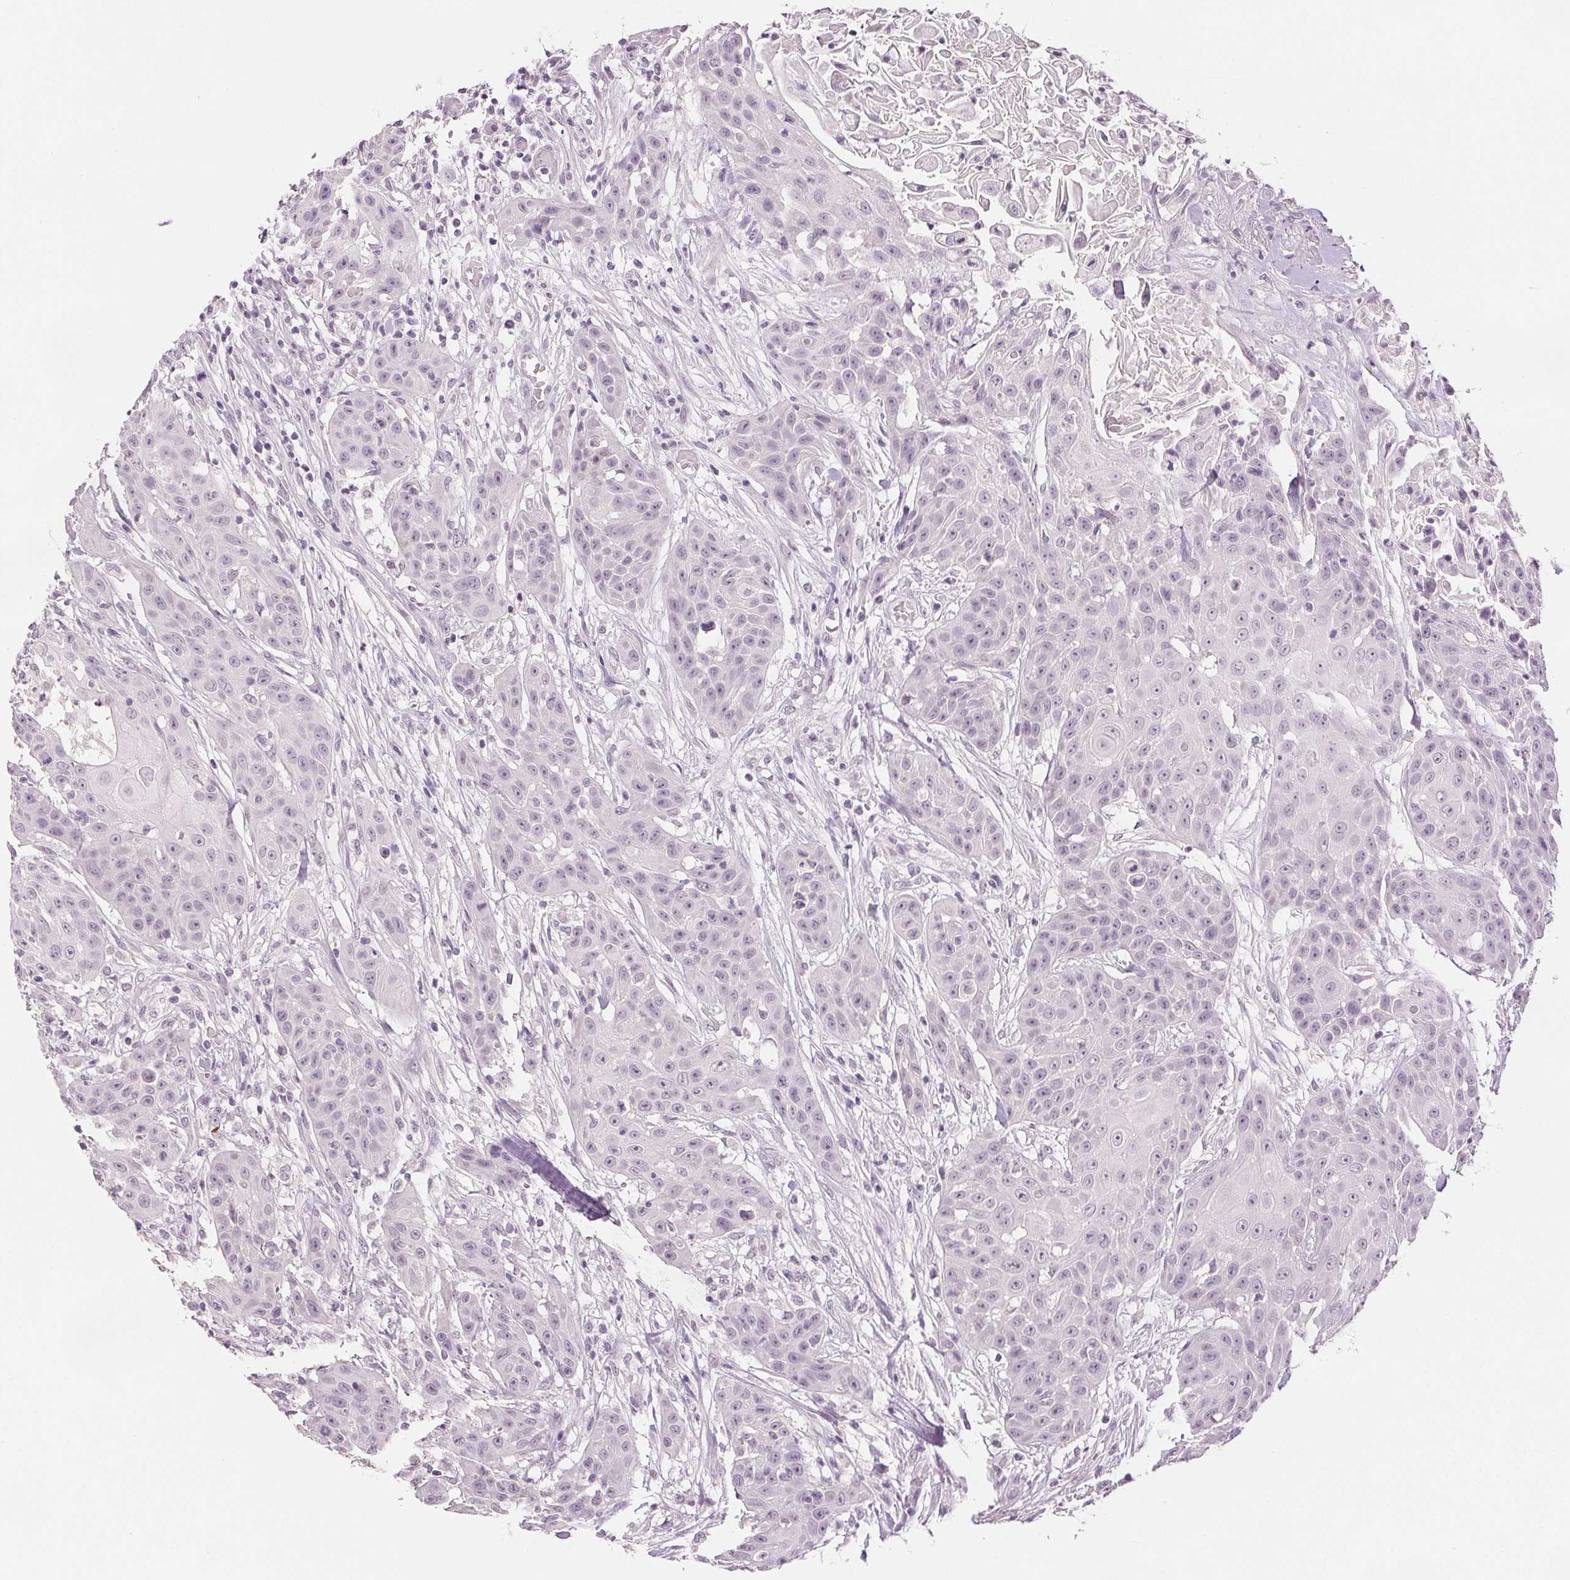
{"staining": {"intensity": "negative", "quantity": "none", "location": "none"}, "tissue": "head and neck cancer", "cell_type": "Tumor cells", "image_type": "cancer", "snomed": [{"axis": "morphology", "description": "Squamous cell carcinoma, NOS"}, {"axis": "topography", "description": "Oral tissue"}, {"axis": "topography", "description": "Head-Neck"}], "caption": "The immunohistochemistry micrograph has no significant staining in tumor cells of head and neck squamous cell carcinoma tissue. (Immunohistochemistry, brightfield microscopy, high magnification).", "gene": "SCGN", "patient": {"sex": "female", "age": 55}}